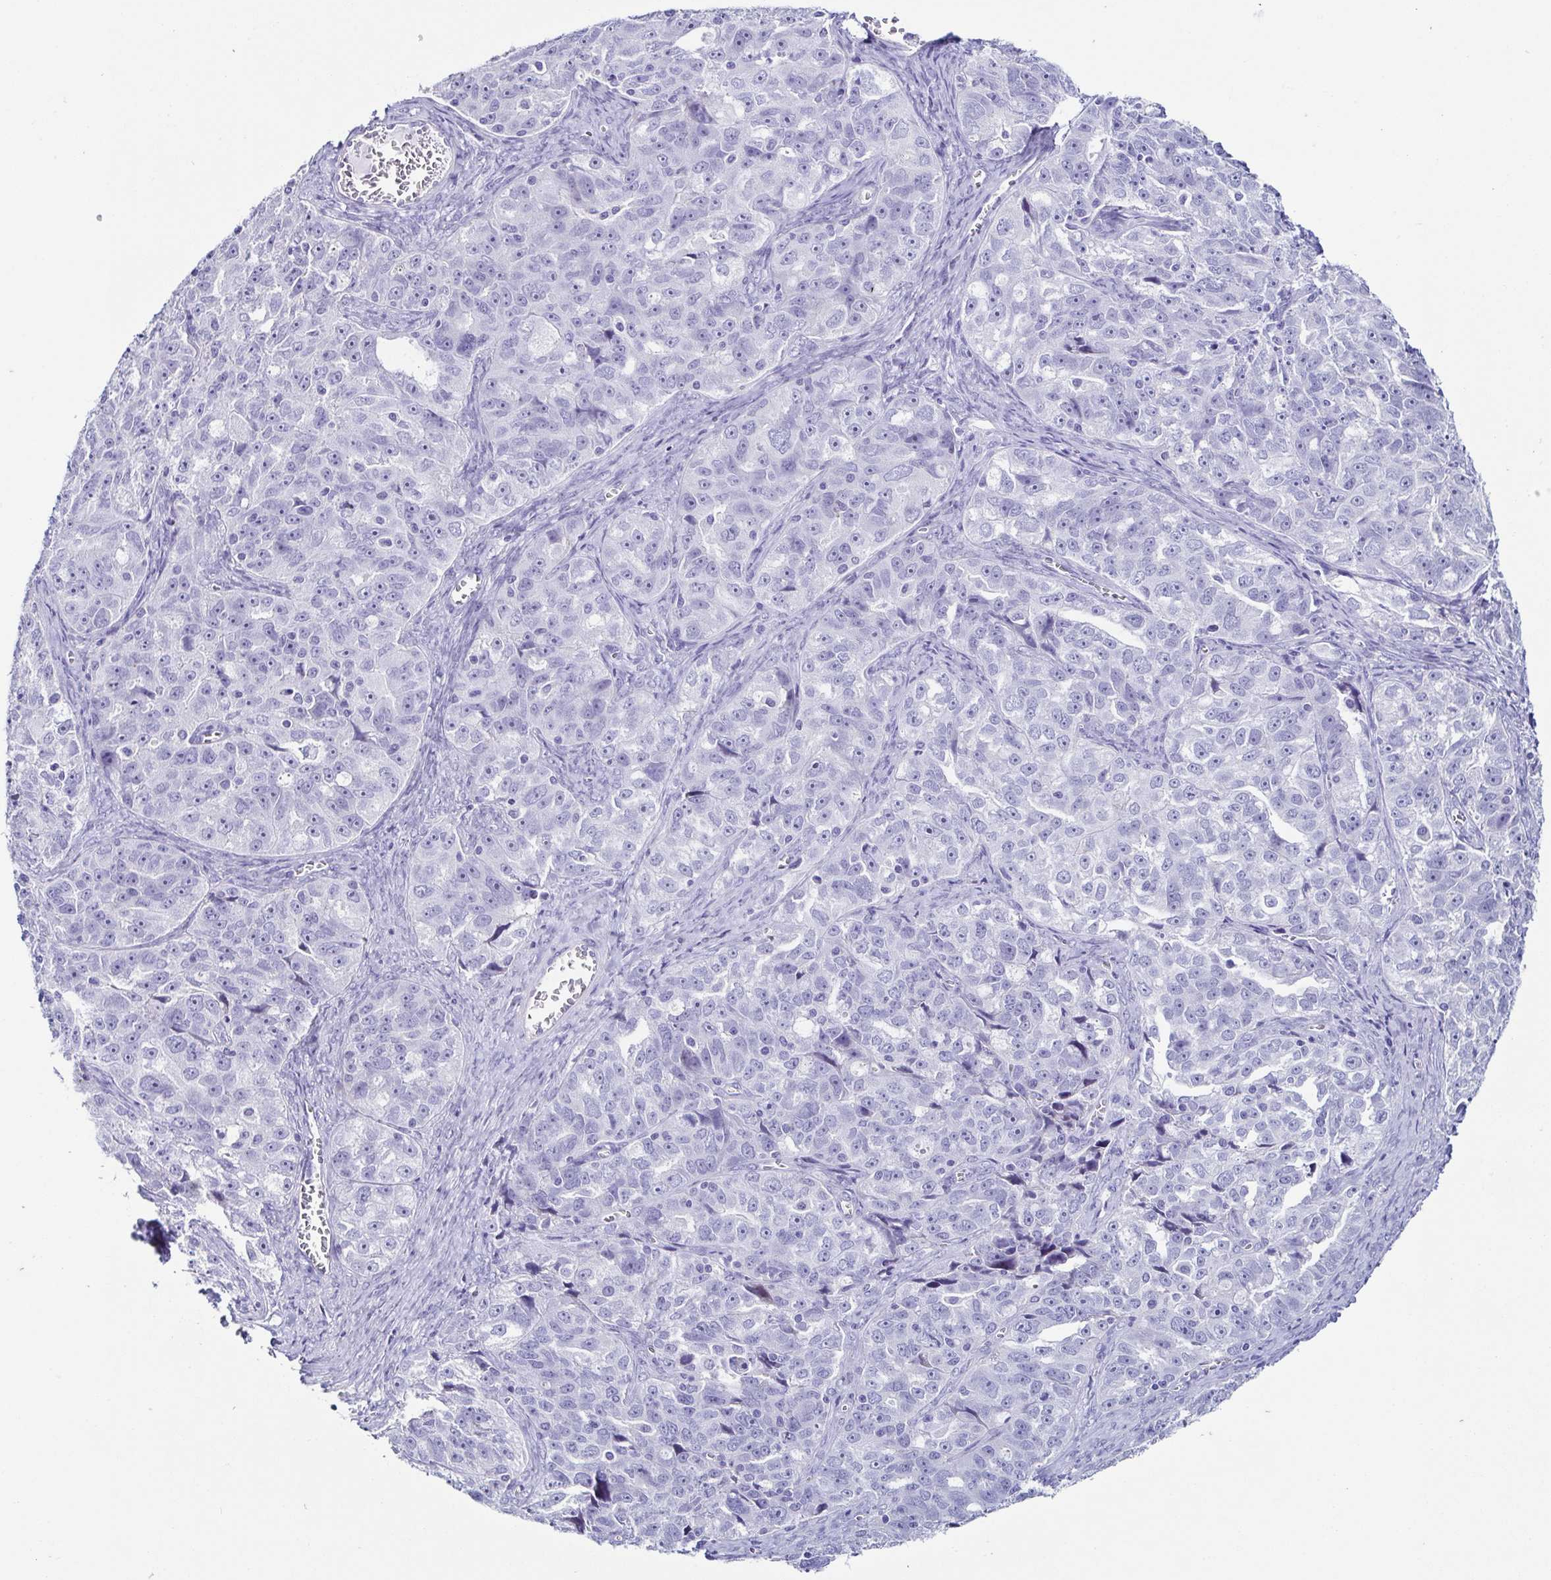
{"staining": {"intensity": "negative", "quantity": "none", "location": "none"}, "tissue": "ovarian cancer", "cell_type": "Tumor cells", "image_type": "cancer", "snomed": [{"axis": "morphology", "description": "Cystadenocarcinoma, serous, NOS"}, {"axis": "topography", "description": "Ovary"}], "caption": "This photomicrograph is of serous cystadenocarcinoma (ovarian) stained with immunohistochemistry to label a protein in brown with the nuclei are counter-stained blue. There is no expression in tumor cells.", "gene": "TNNT2", "patient": {"sex": "female", "age": 51}}